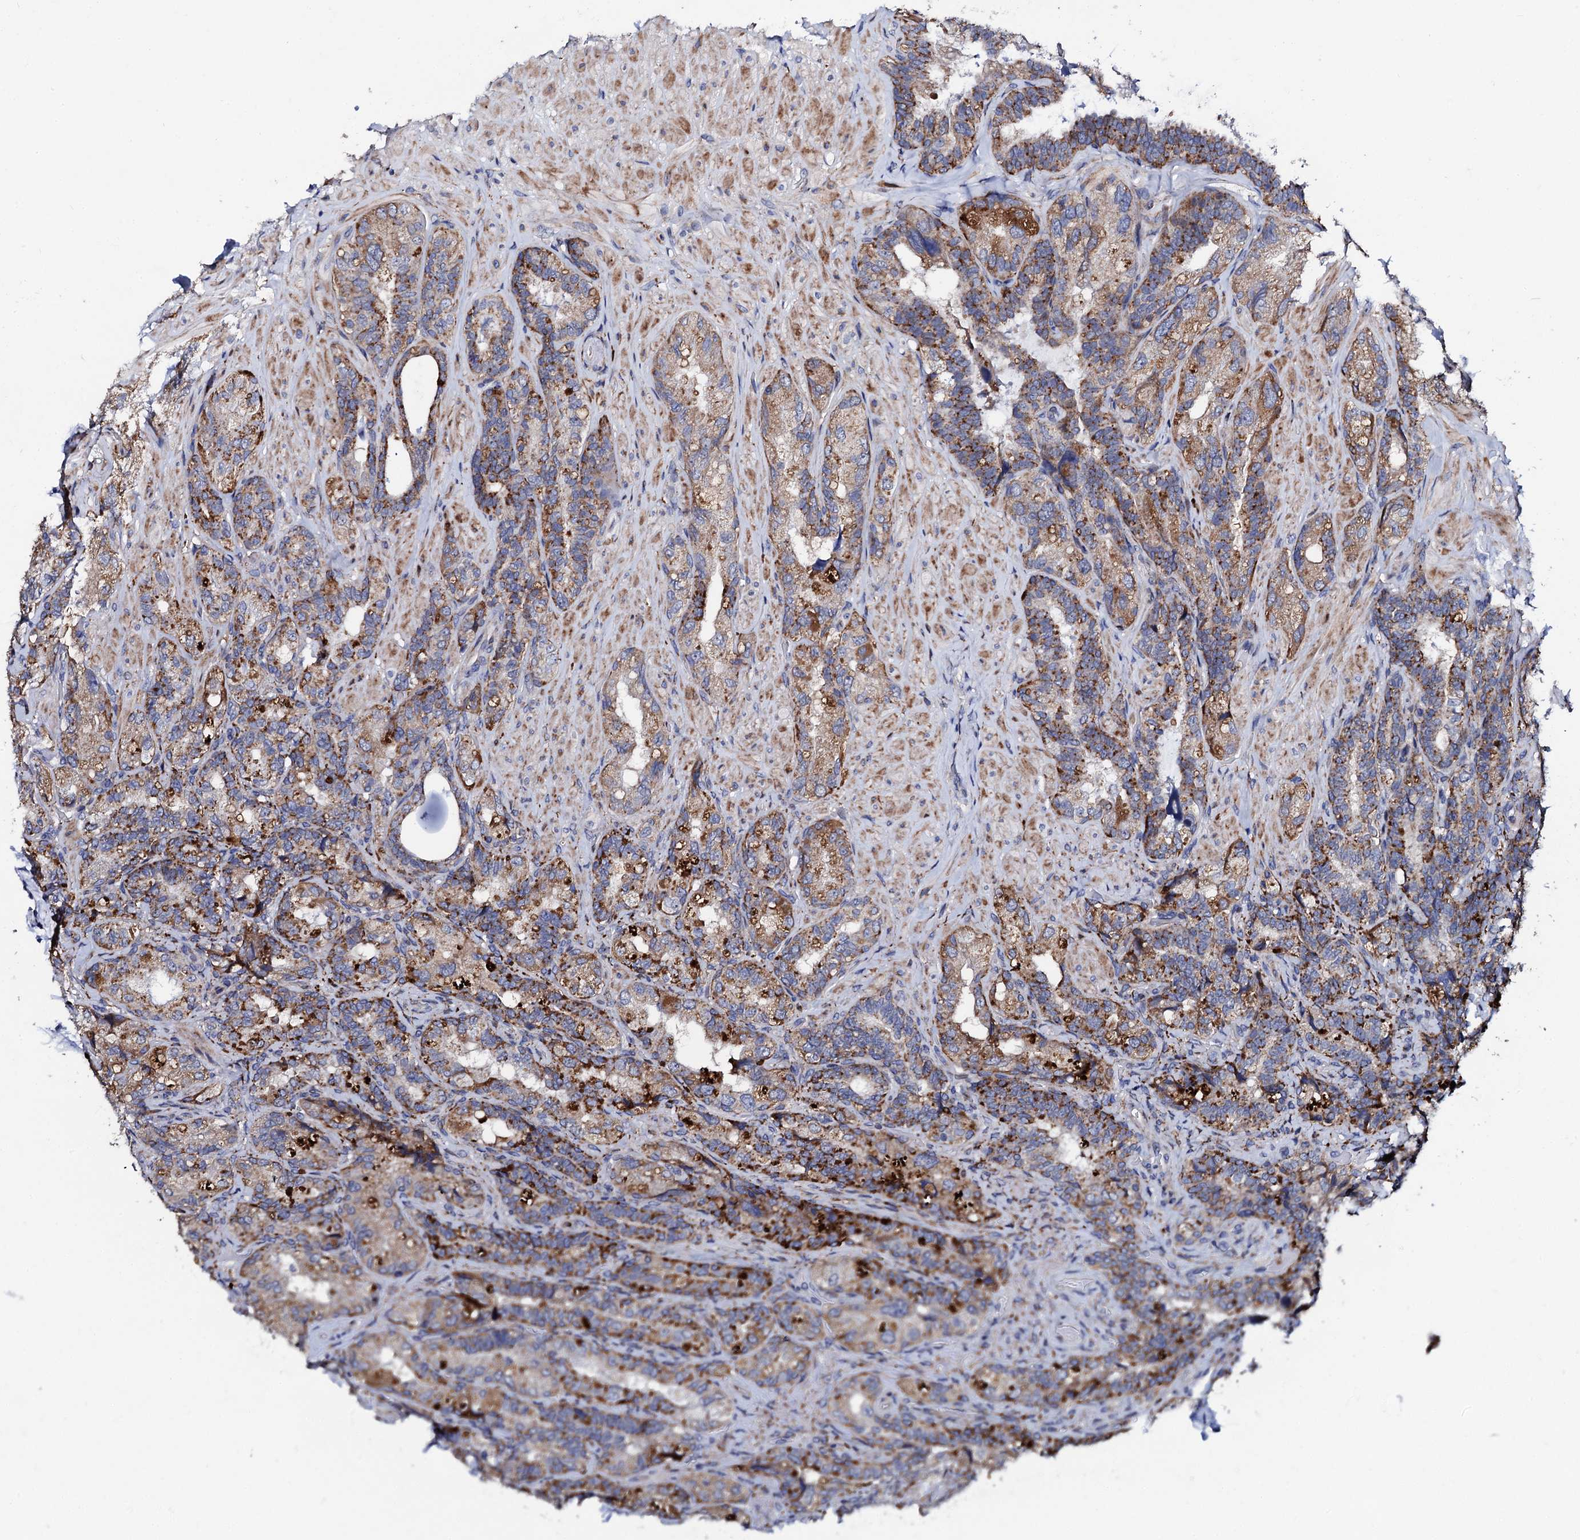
{"staining": {"intensity": "moderate", "quantity": ">75%", "location": "cytoplasmic/membranous"}, "tissue": "seminal vesicle", "cell_type": "Glandular cells", "image_type": "normal", "snomed": [{"axis": "morphology", "description": "Normal tissue, NOS"}, {"axis": "topography", "description": "Prostate and seminal vesicle, NOS"}, {"axis": "topography", "description": "Prostate"}, {"axis": "topography", "description": "Seminal veicle"}], "caption": "Approximately >75% of glandular cells in normal seminal vesicle demonstrate moderate cytoplasmic/membranous protein positivity as visualized by brown immunohistochemical staining.", "gene": "TCIRG1", "patient": {"sex": "male", "age": 67}}